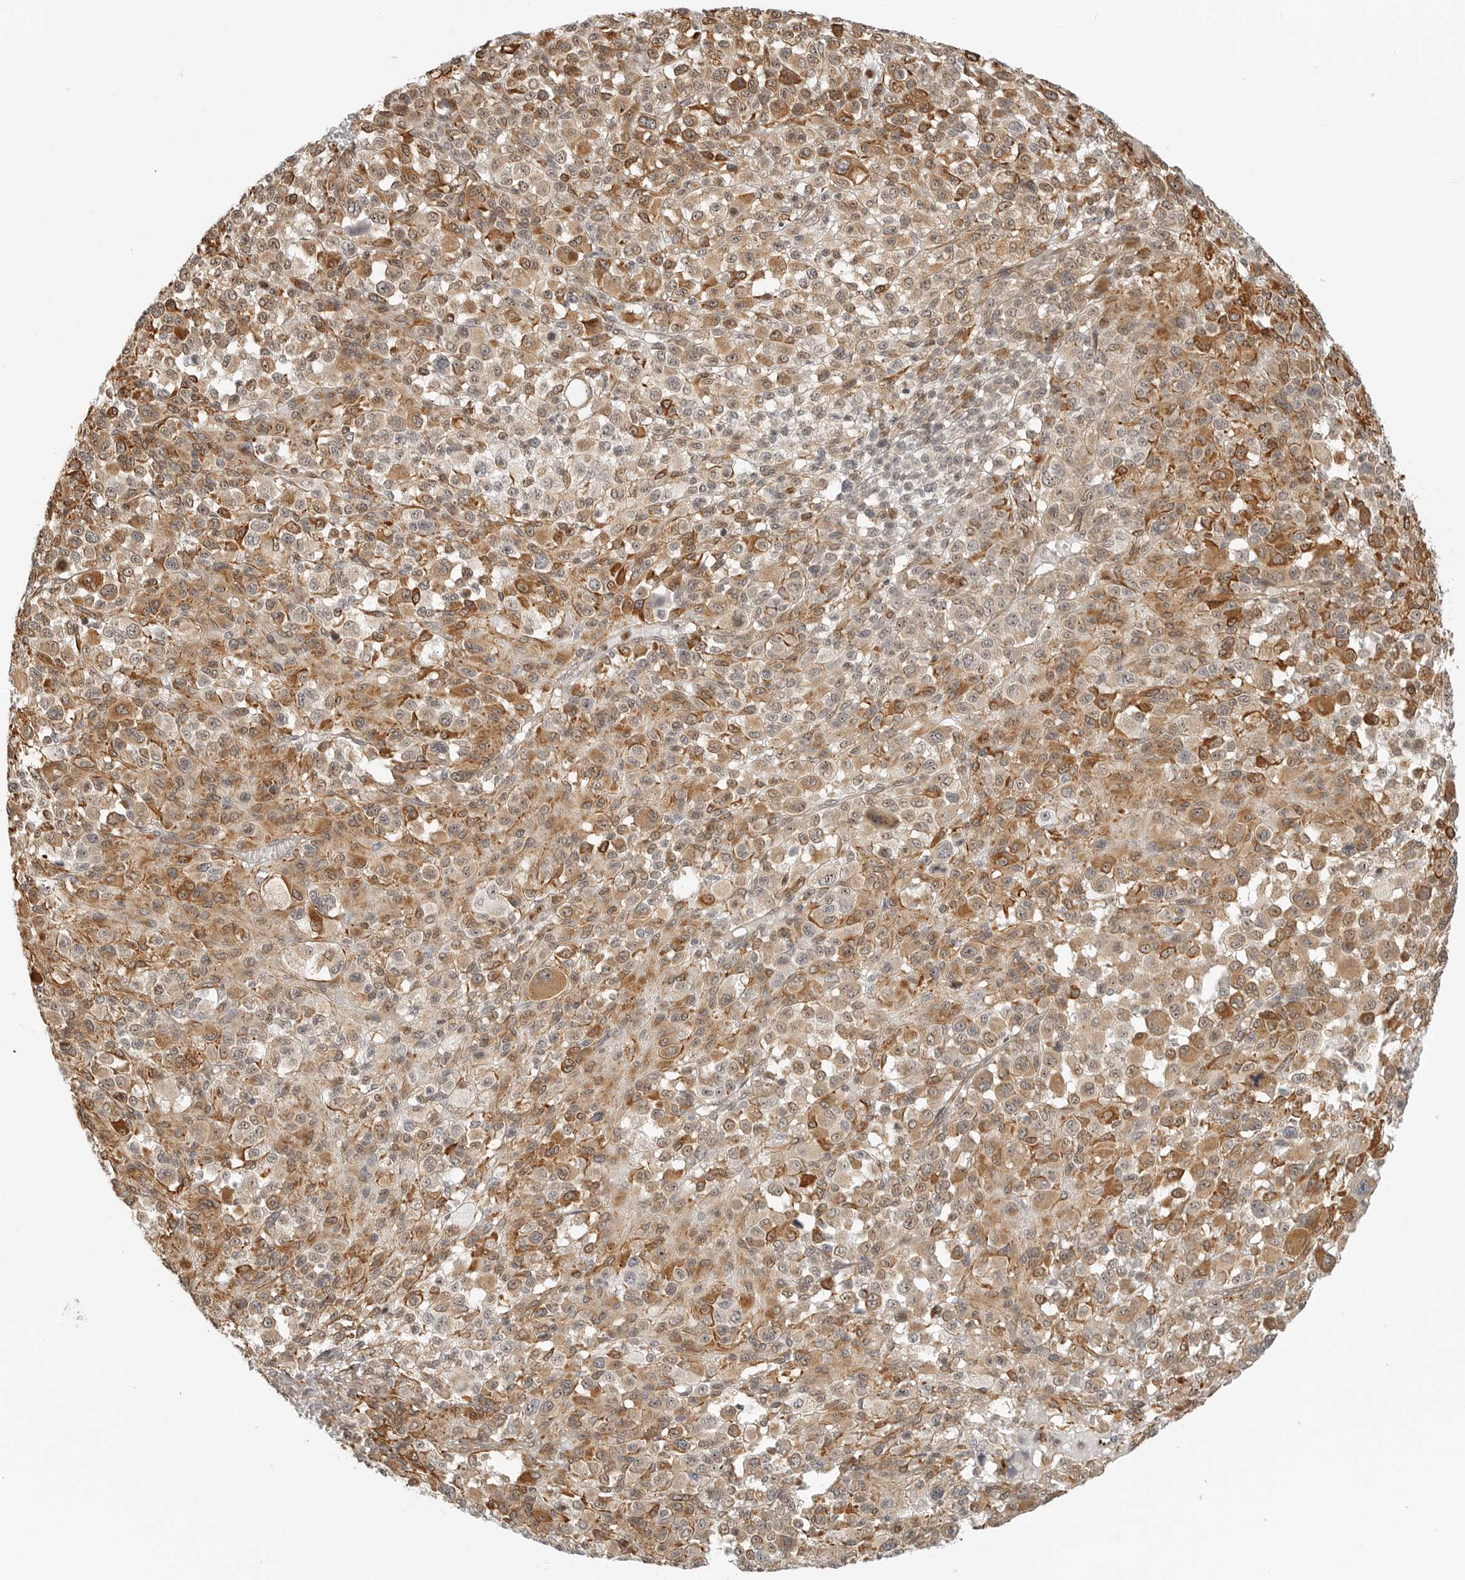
{"staining": {"intensity": "moderate", "quantity": ">75%", "location": "cytoplasmic/membranous,nuclear"}, "tissue": "melanoma", "cell_type": "Tumor cells", "image_type": "cancer", "snomed": [{"axis": "morphology", "description": "Malignant melanoma, Metastatic site"}, {"axis": "topography", "description": "Skin"}], "caption": "Protein expression analysis of melanoma shows moderate cytoplasmic/membranous and nuclear staining in approximately >75% of tumor cells.", "gene": "DSCC1", "patient": {"sex": "female", "age": 74}}